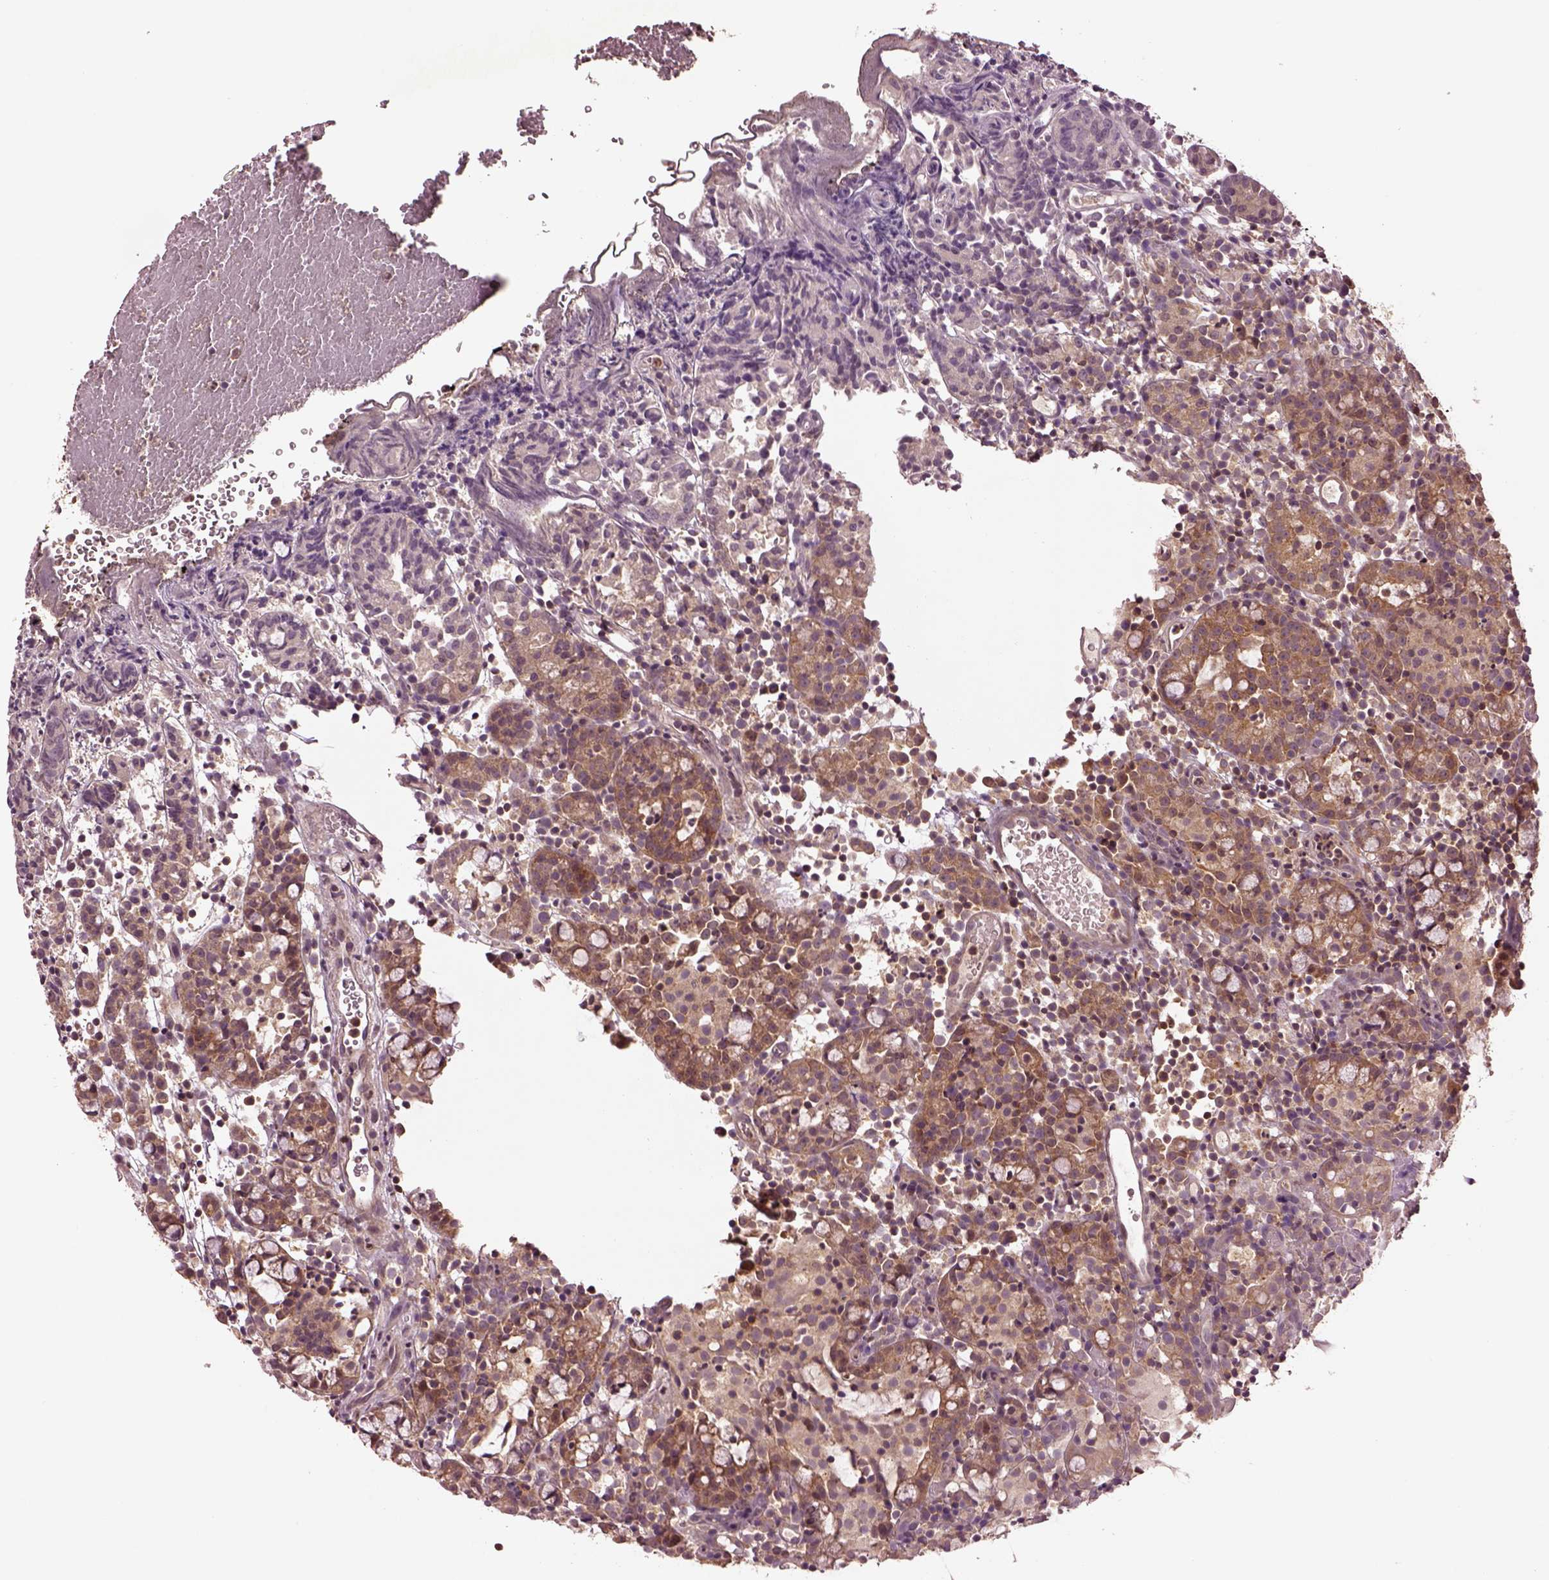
{"staining": {"intensity": "moderate", "quantity": ">75%", "location": "cytoplasmic/membranous"}, "tissue": "prostate cancer", "cell_type": "Tumor cells", "image_type": "cancer", "snomed": [{"axis": "morphology", "description": "Adenocarcinoma, High grade"}, {"axis": "topography", "description": "Prostate"}], "caption": "DAB immunohistochemical staining of human prostate high-grade adenocarcinoma demonstrates moderate cytoplasmic/membranous protein staining in approximately >75% of tumor cells.", "gene": "MTHFS", "patient": {"sex": "male", "age": 53}}